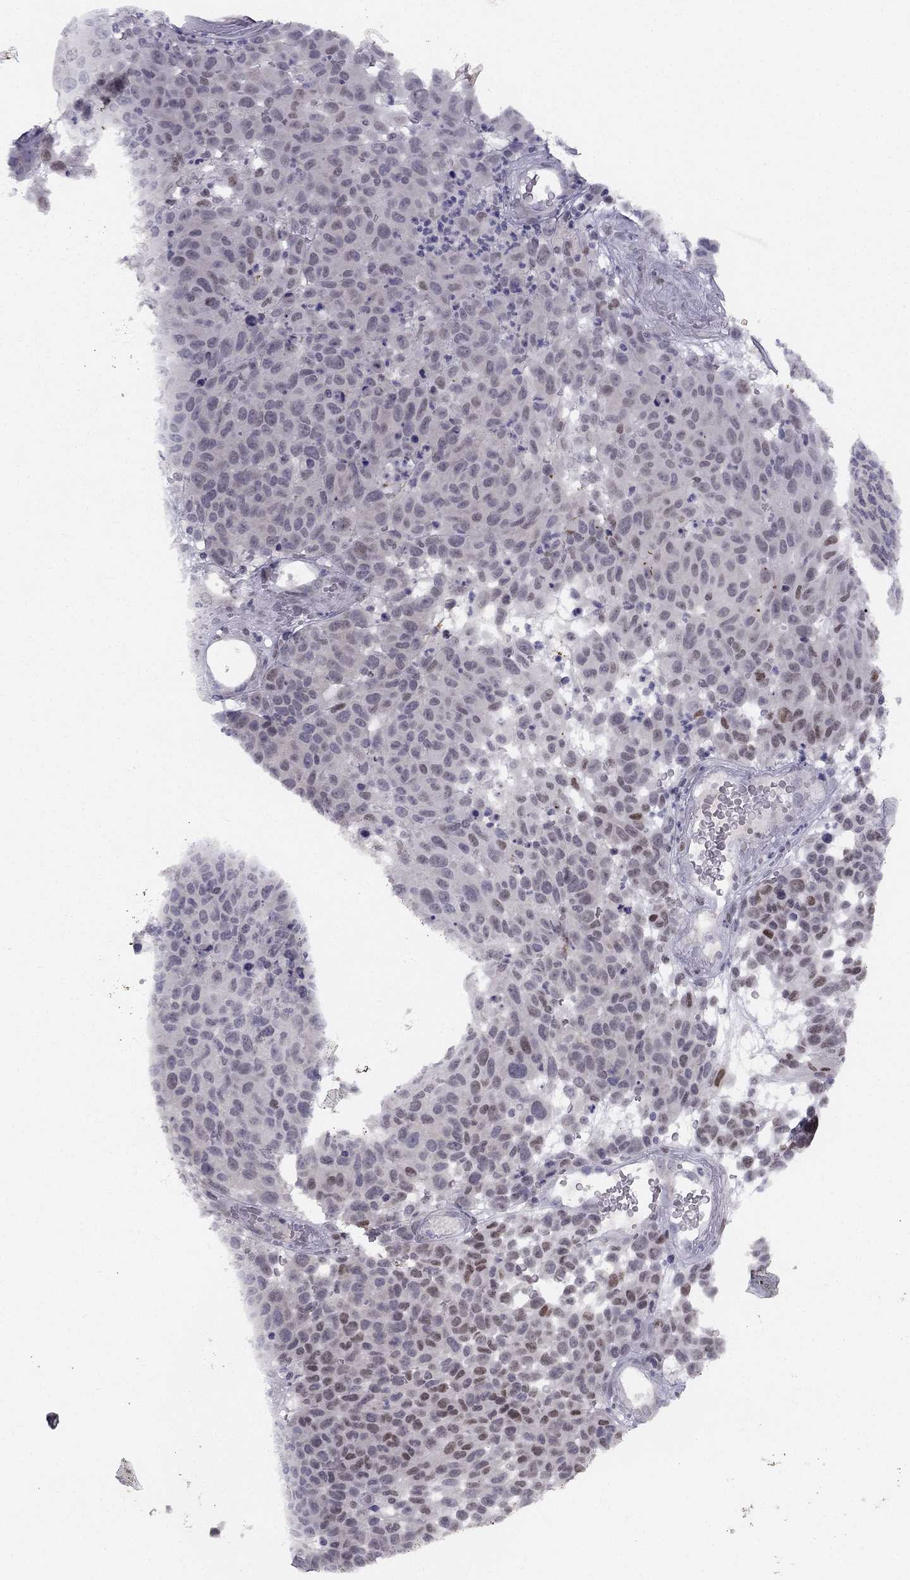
{"staining": {"intensity": "moderate", "quantity": "<25%", "location": "nuclear"}, "tissue": "melanoma", "cell_type": "Tumor cells", "image_type": "cancer", "snomed": [{"axis": "morphology", "description": "Malignant melanoma, NOS"}, {"axis": "topography", "description": "Skin"}], "caption": "Brown immunohistochemical staining in melanoma exhibits moderate nuclear expression in about <25% of tumor cells.", "gene": "TRPS1", "patient": {"sex": "male", "age": 59}}